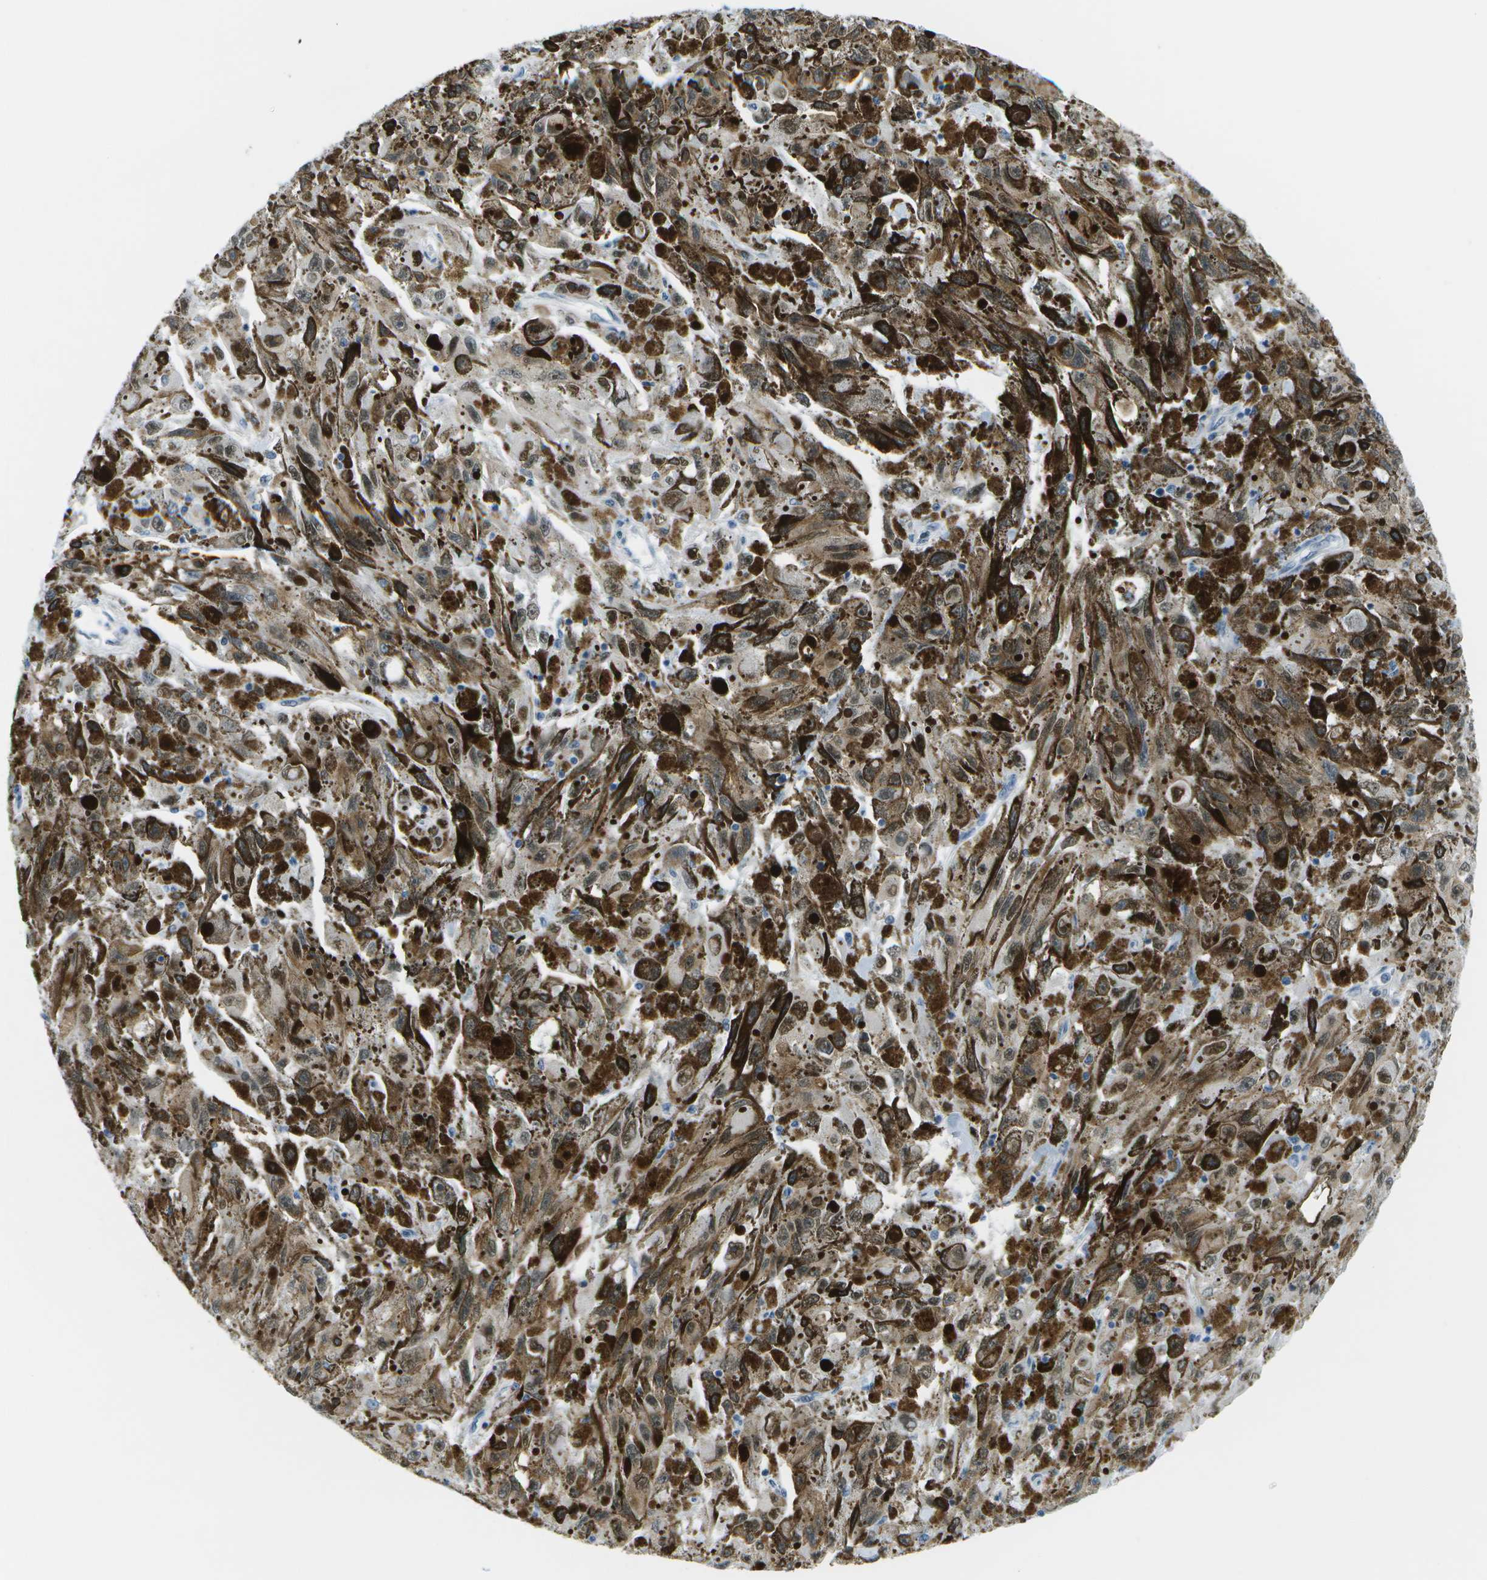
{"staining": {"intensity": "moderate", "quantity": ">75%", "location": "cytoplasmic/membranous,nuclear"}, "tissue": "melanoma", "cell_type": "Tumor cells", "image_type": "cancer", "snomed": [{"axis": "morphology", "description": "Malignant melanoma, NOS"}, {"axis": "topography", "description": "Skin"}], "caption": "Melanoma tissue displays moderate cytoplasmic/membranous and nuclear positivity in approximately >75% of tumor cells", "gene": "PITHD1", "patient": {"sex": "female", "age": 104}}